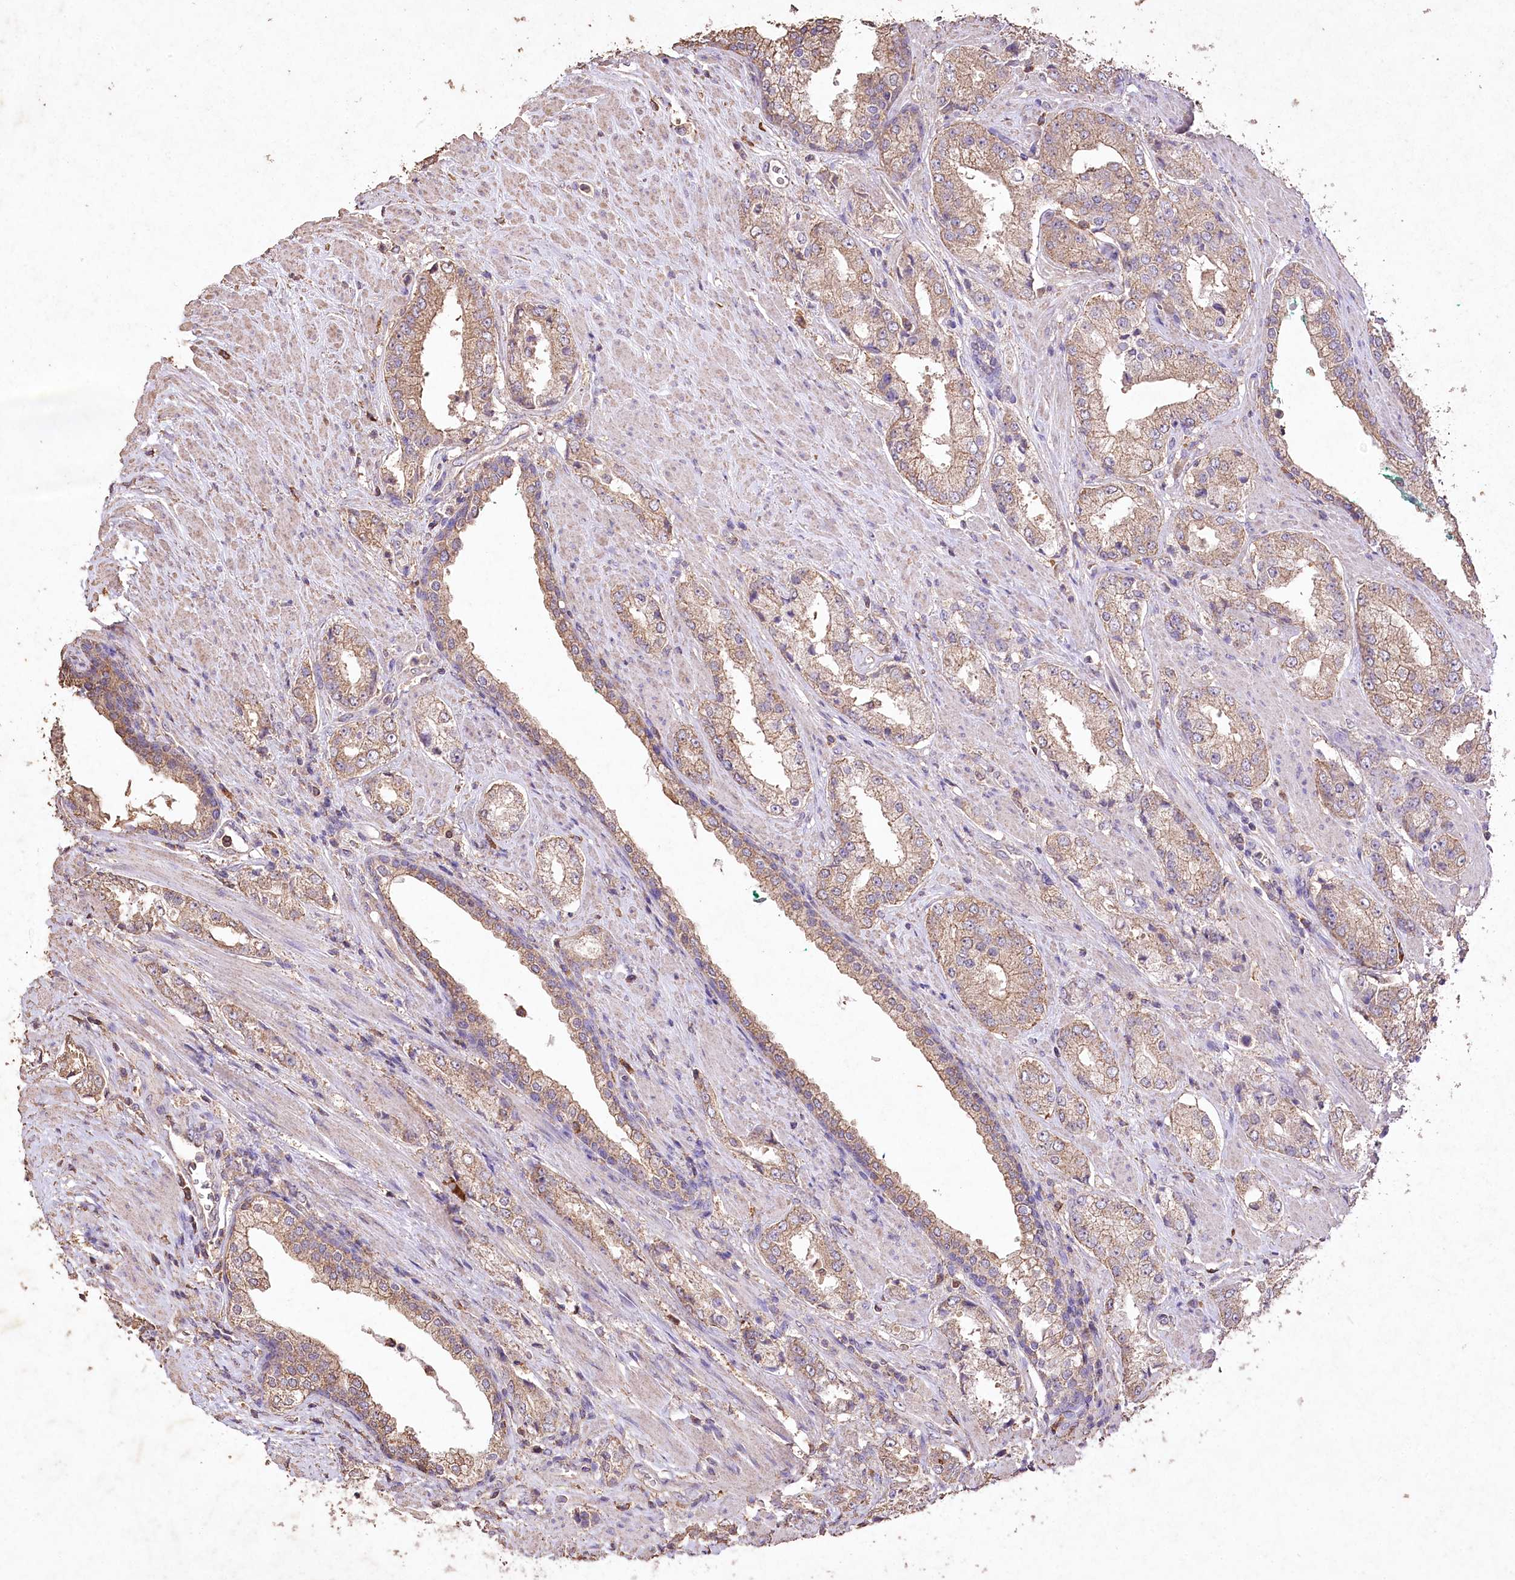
{"staining": {"intensity": "moderate", "quantity": ">75%", "location": "cytoplasmic/membranous"}, "tissue": "prostate cancer", "cell_type": "Tumor cells", "image_type": "cancer", "snomed": [{"axis": "morphology", "description": "Adenocarcinoma, Low grade"}, {"axis": "topography", "description": "Prostate"}], "caption": "High-power microscopy captured an immunohistochemistry (IHC) photomicrograph of low-grade adenocarcinoma (prostate), revealing moderate cytoplasmic/membranous expression in approximately >75% of tumor cells. The staining is performed using DAB (3,3'-diaminobenzidine) brown chromogen to label protein expression. The nuclei are counter-stained blue using hematoxylin.", "gene": "IREB2", "patient": {"sex": "male", "age": 67}}